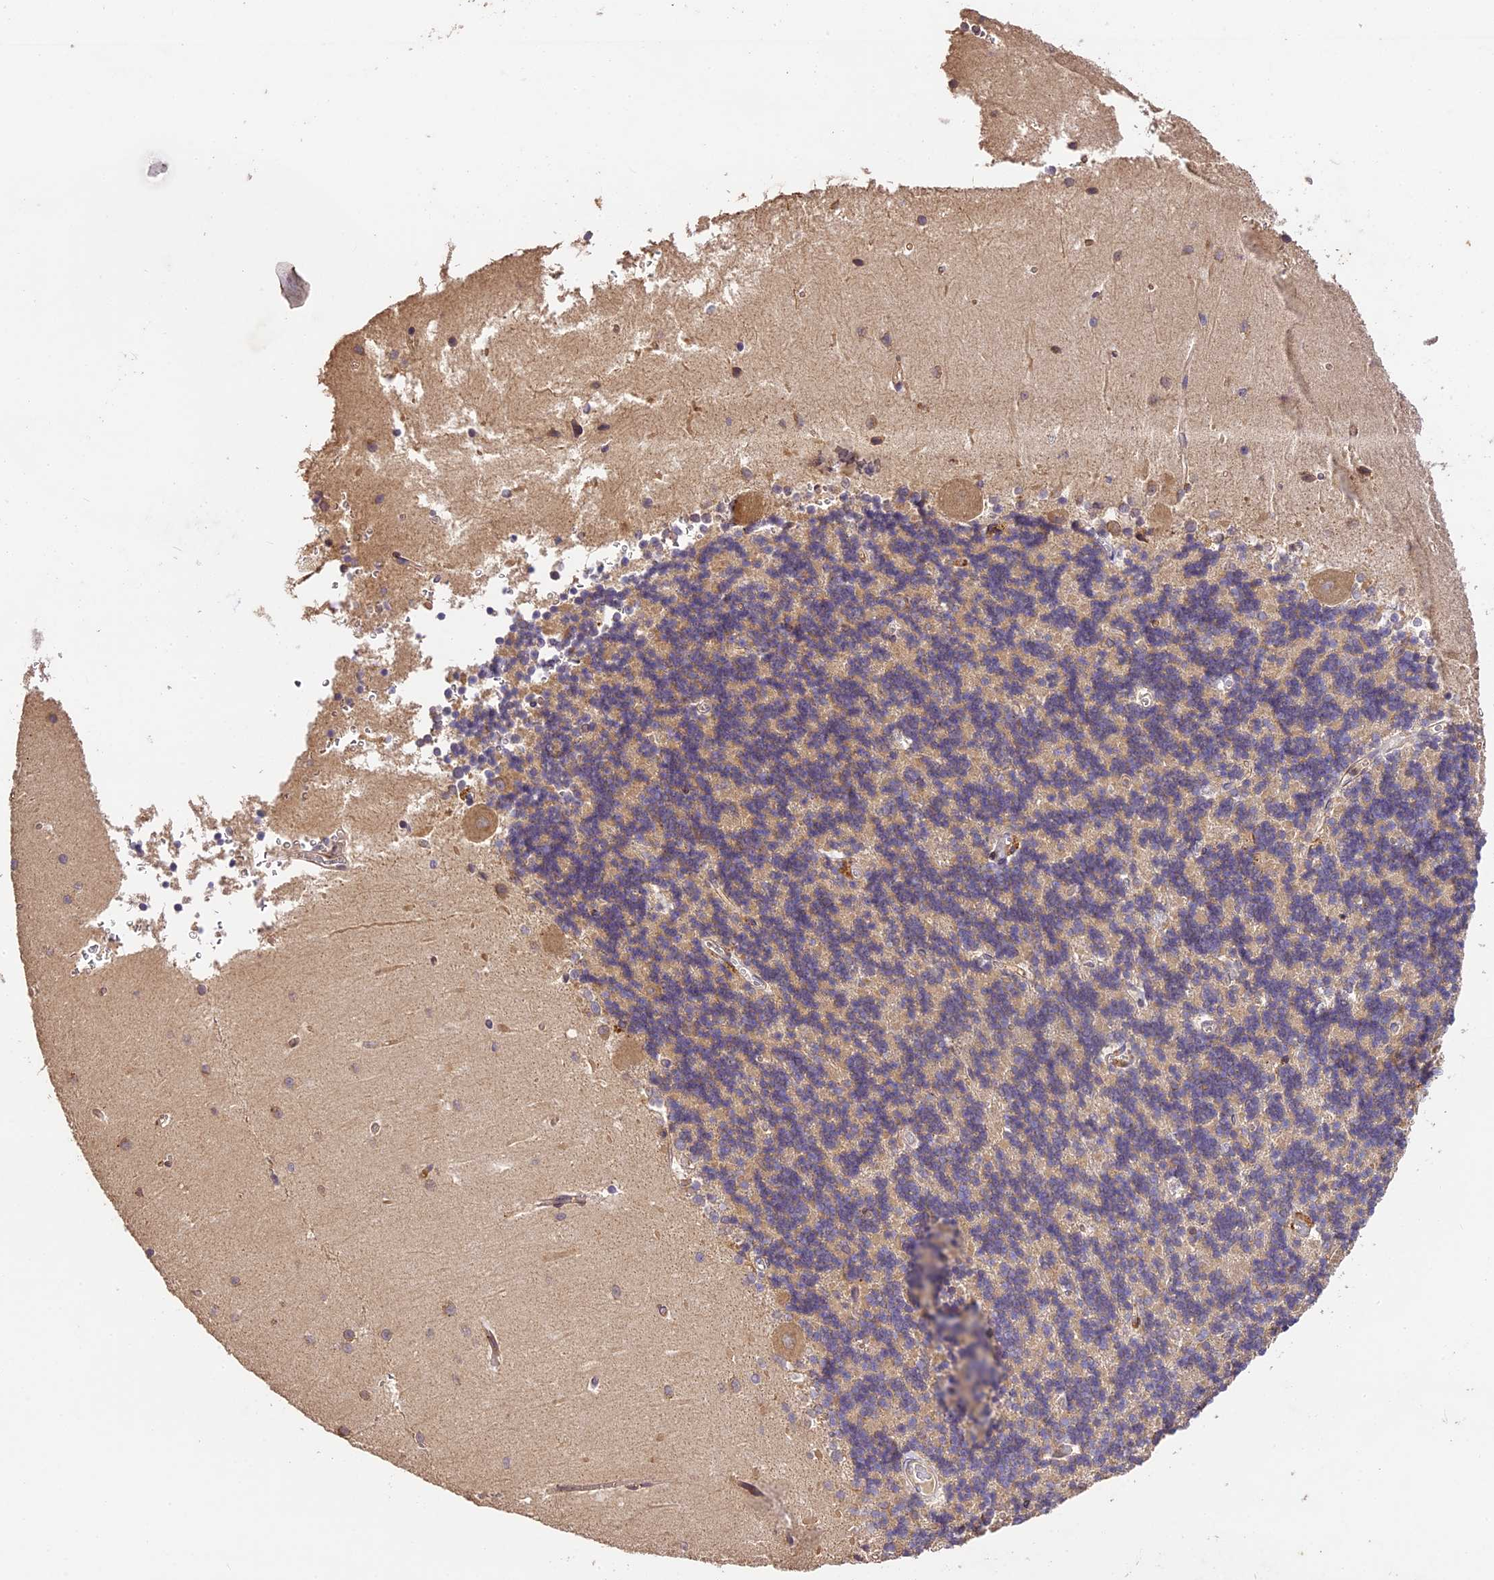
{"staining": {"intensity": "weak", "quantity": "25%-75%", "location": "cytoplasmic/membranous"}, "tissue": "cerebellum", "cell_type": "Cells in granular layer", "image_type": "normal", "snomed": [{"axis": "morphology", "description": "Normal tissue, NOS"}, {"axis": "topography", "description": "Cerebellum"}], "caption": "An image of cerebellum stained for a protein demonstrates weak cytoplasmic/membranous brown staining in cells in granular layer.", "gene": "BRAP", "patient": {"sex": "male", "age": 37}}